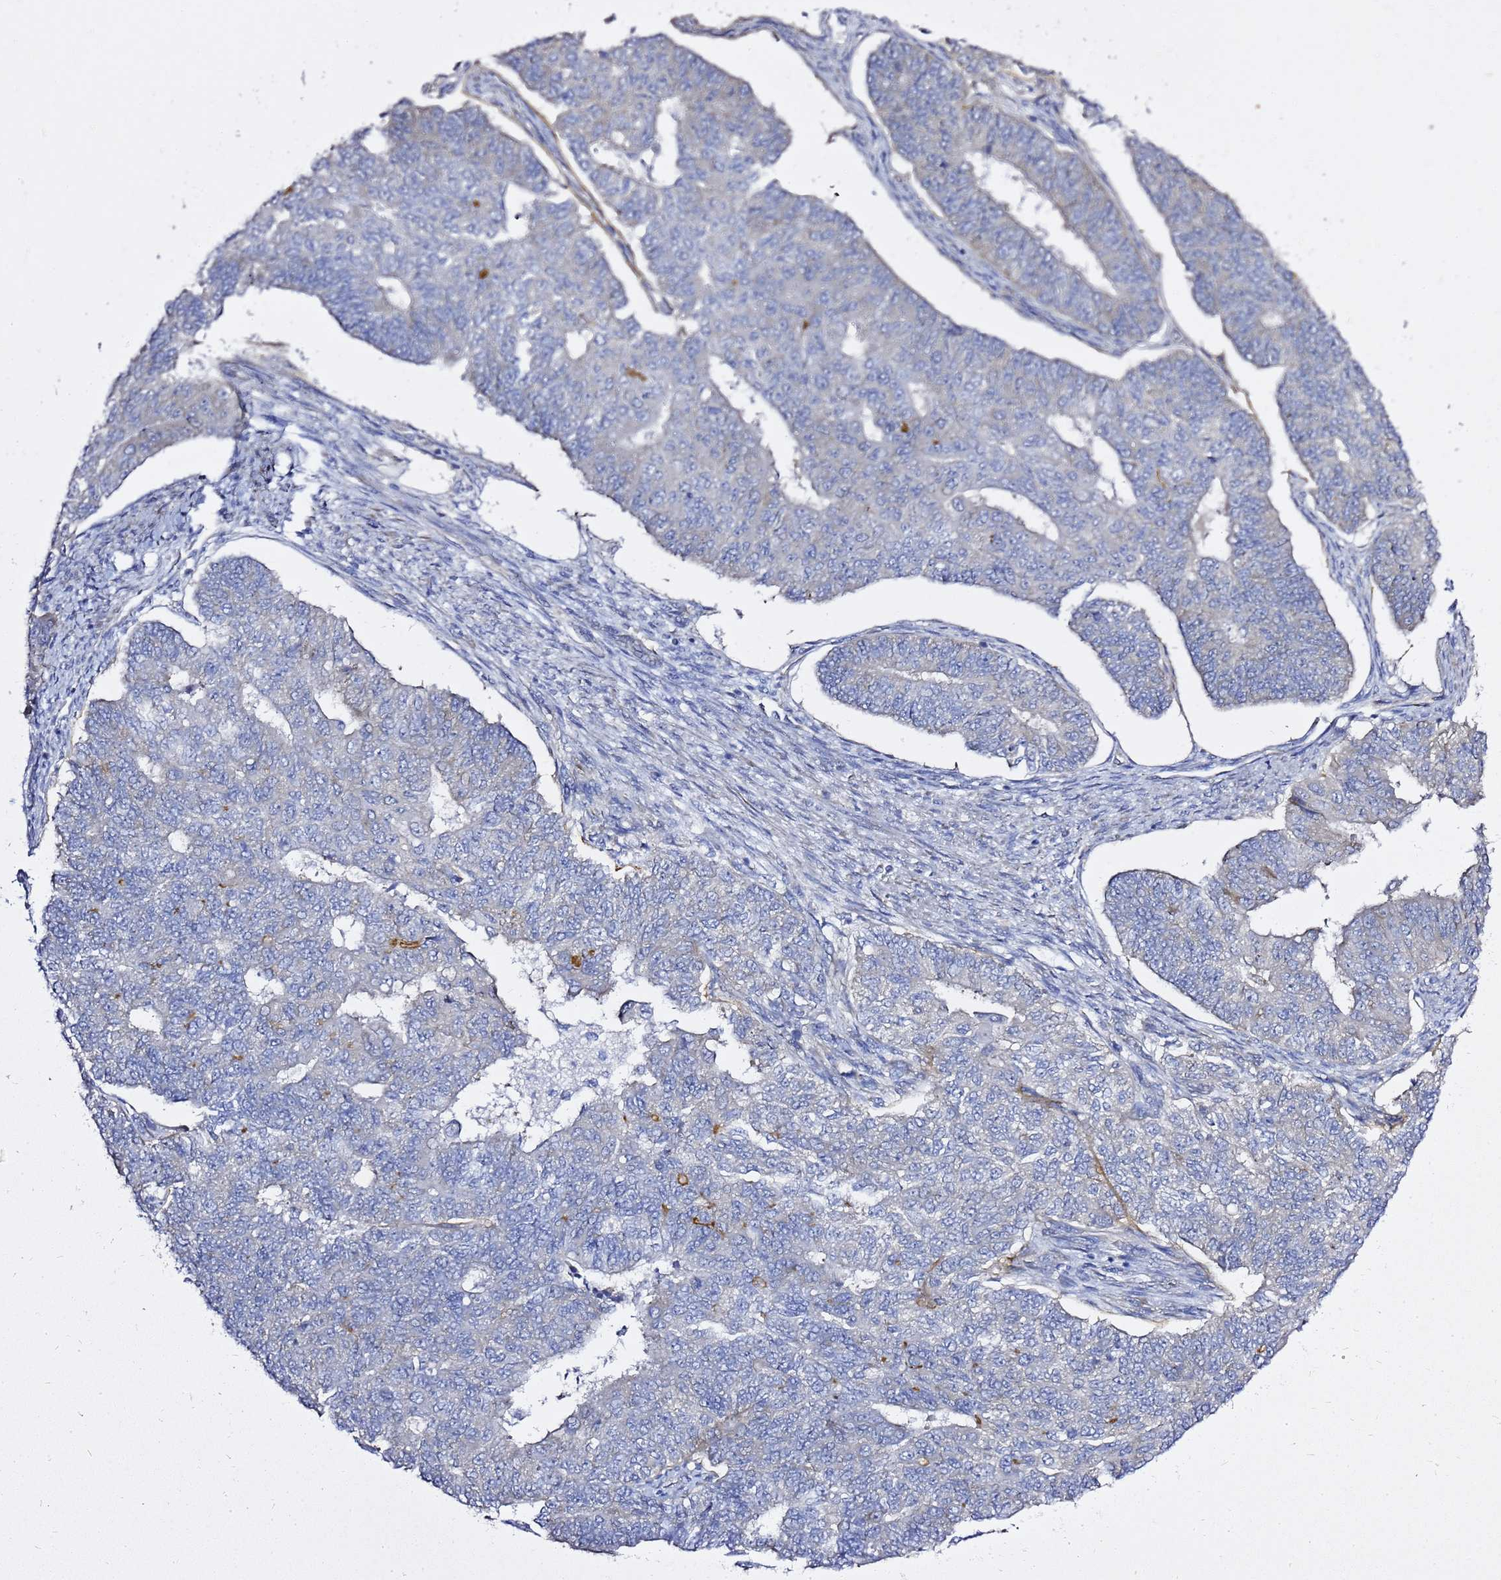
{"staining": {"intensity": "negative", "quantity": "none", "location": "none"}, "tissue": "endometrial cancer", "cell_type": "Tumor cells", "image_type": "cancer", "snomed": [{"axis": "morphology", "description": "Adenocarcinoma, NOS"}, {"axis": "topography", "description": "Endometrium"}], "caption": "Immunohistochemistry micrograph of neoplastic tissue: adenocarcinoma (endometrial) stained with DAB exhibits no significant protein expression in tumor cells.", "gene": "MON1B", "patient": {"sex": "female", "age": 32}}